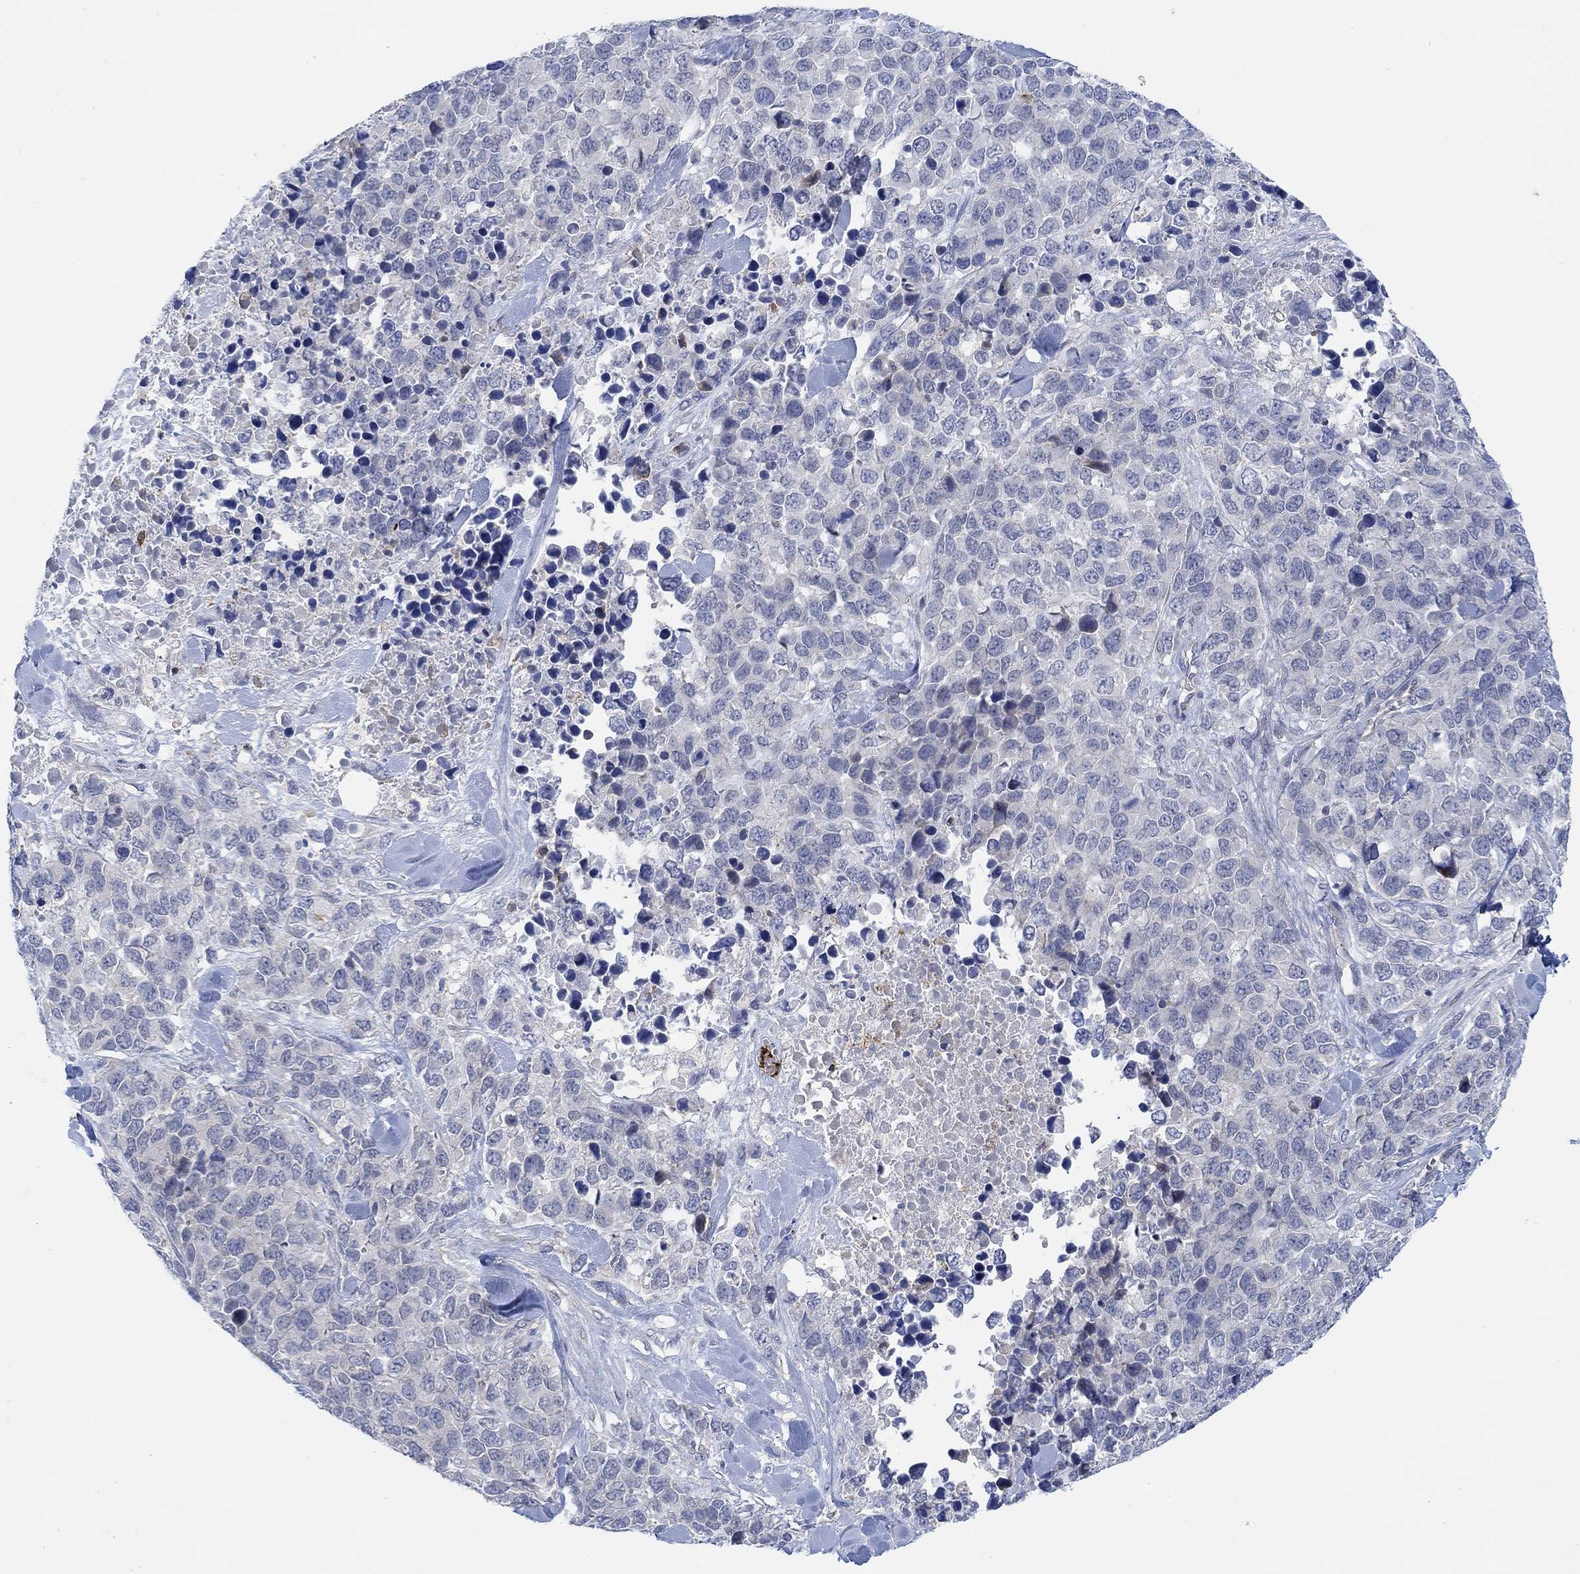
{"staining": {"intensity": "negative", "quantity": "none", "location": "none"}, "tissue": "melanoma", "cell_type": "Tumor cells", "image_type": "cancer", "snomed": [{"axis": "morphology", "description": "Malignant melanoma, Metastatic site"}, {"axis": "topography", "description": "Skin"}], "caption": "This is an immunohistochemistry micrograph of malignant melanoma (metastatic site). There is no staining in tumor cells.", "gene": "PMFBP1", "patient": {"sex": "male", "age": 84}}